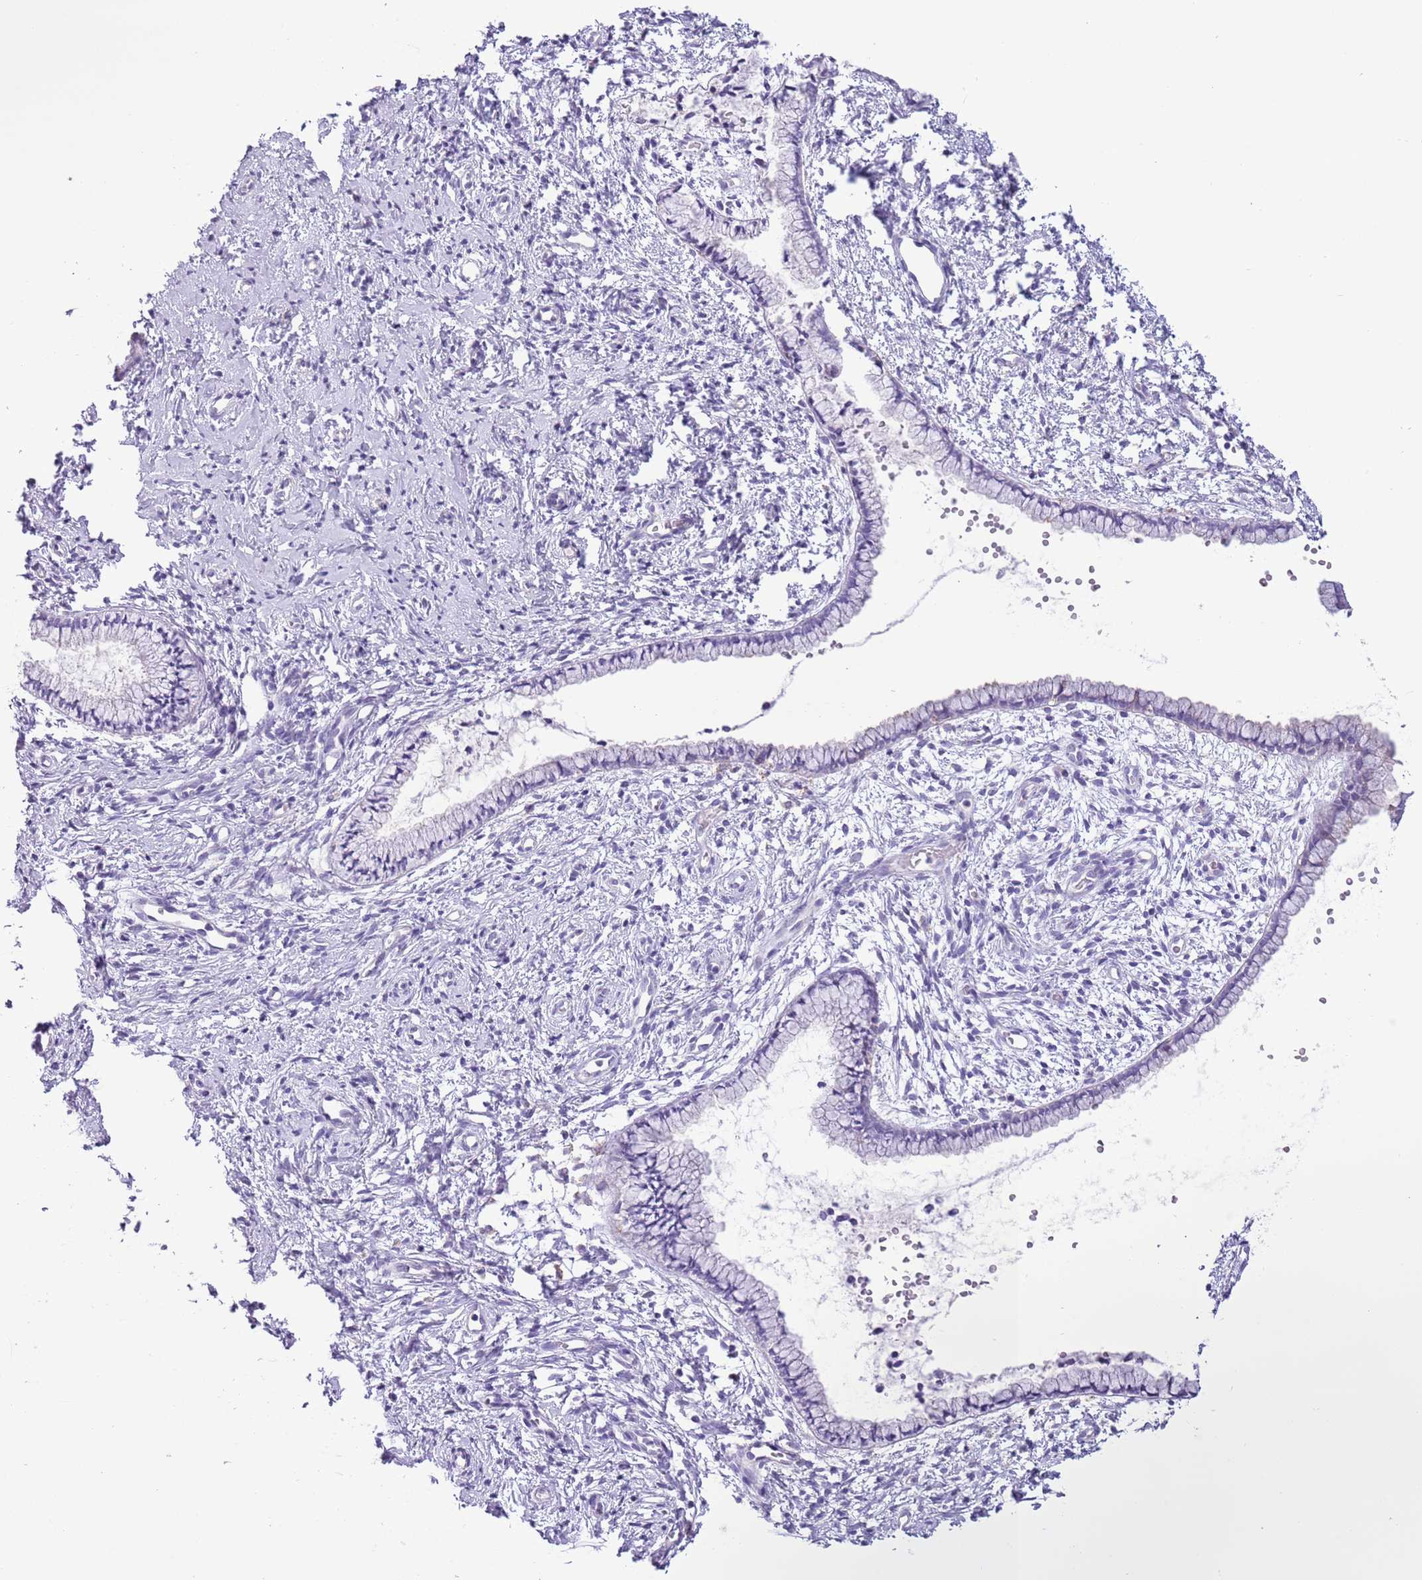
{"staining": {"intensity": "negative", "quantity": "none", "location": "none"}, "tissue": "cervix", "cell_type": "Glandular cells", "image_type": "normal", "snomed": [{"axis": "morphology", "description": "Normal tissue, NOS"}, {"axis": "topography", "description": "Cervix"}], "caption": "DAB immunohistochemical staining of benign human cervix shows no significant positivity in glandular cells.", "gene": "ZNF697", "patient": {"sex": "female", "age": 57}}